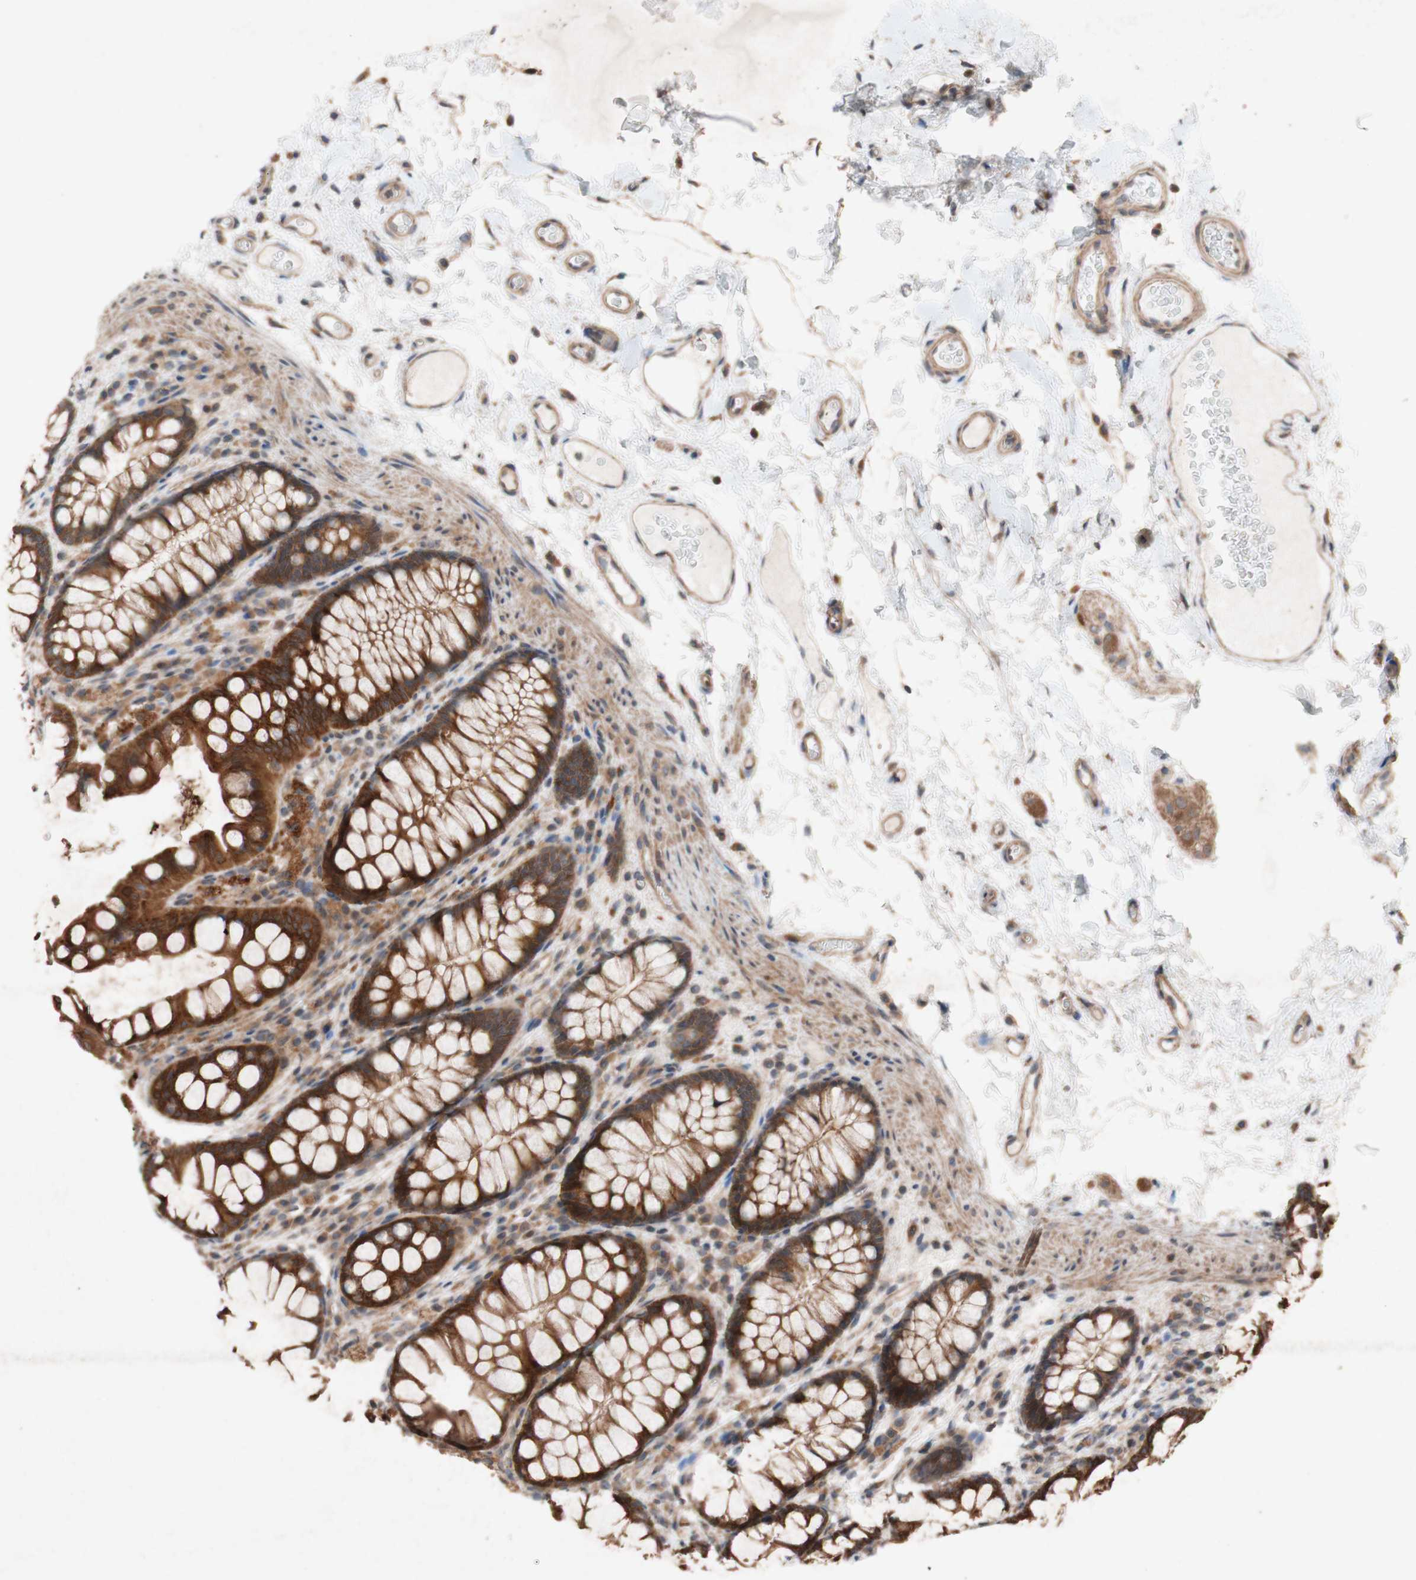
{"staining": {"intensity": "moderate", "quantity": ">75%", "location": "cytoplasmic/membranous"}, "tissue": "colon", "cell_type": "Endothelial cells", "image_type": "normal", "snomed": [{"axis": "morphology", "description": "Normal tissue, NOS"}, {"axis": "topography", "description": "Colon"}], "caption": "Colon stained for a protein (brown) displays moderate cytoplasmic/membranous positive staining in about >75% of endothelial cells.", "gene": "ATP6V1F", "patient": {"sex": "female", "age": 55}}